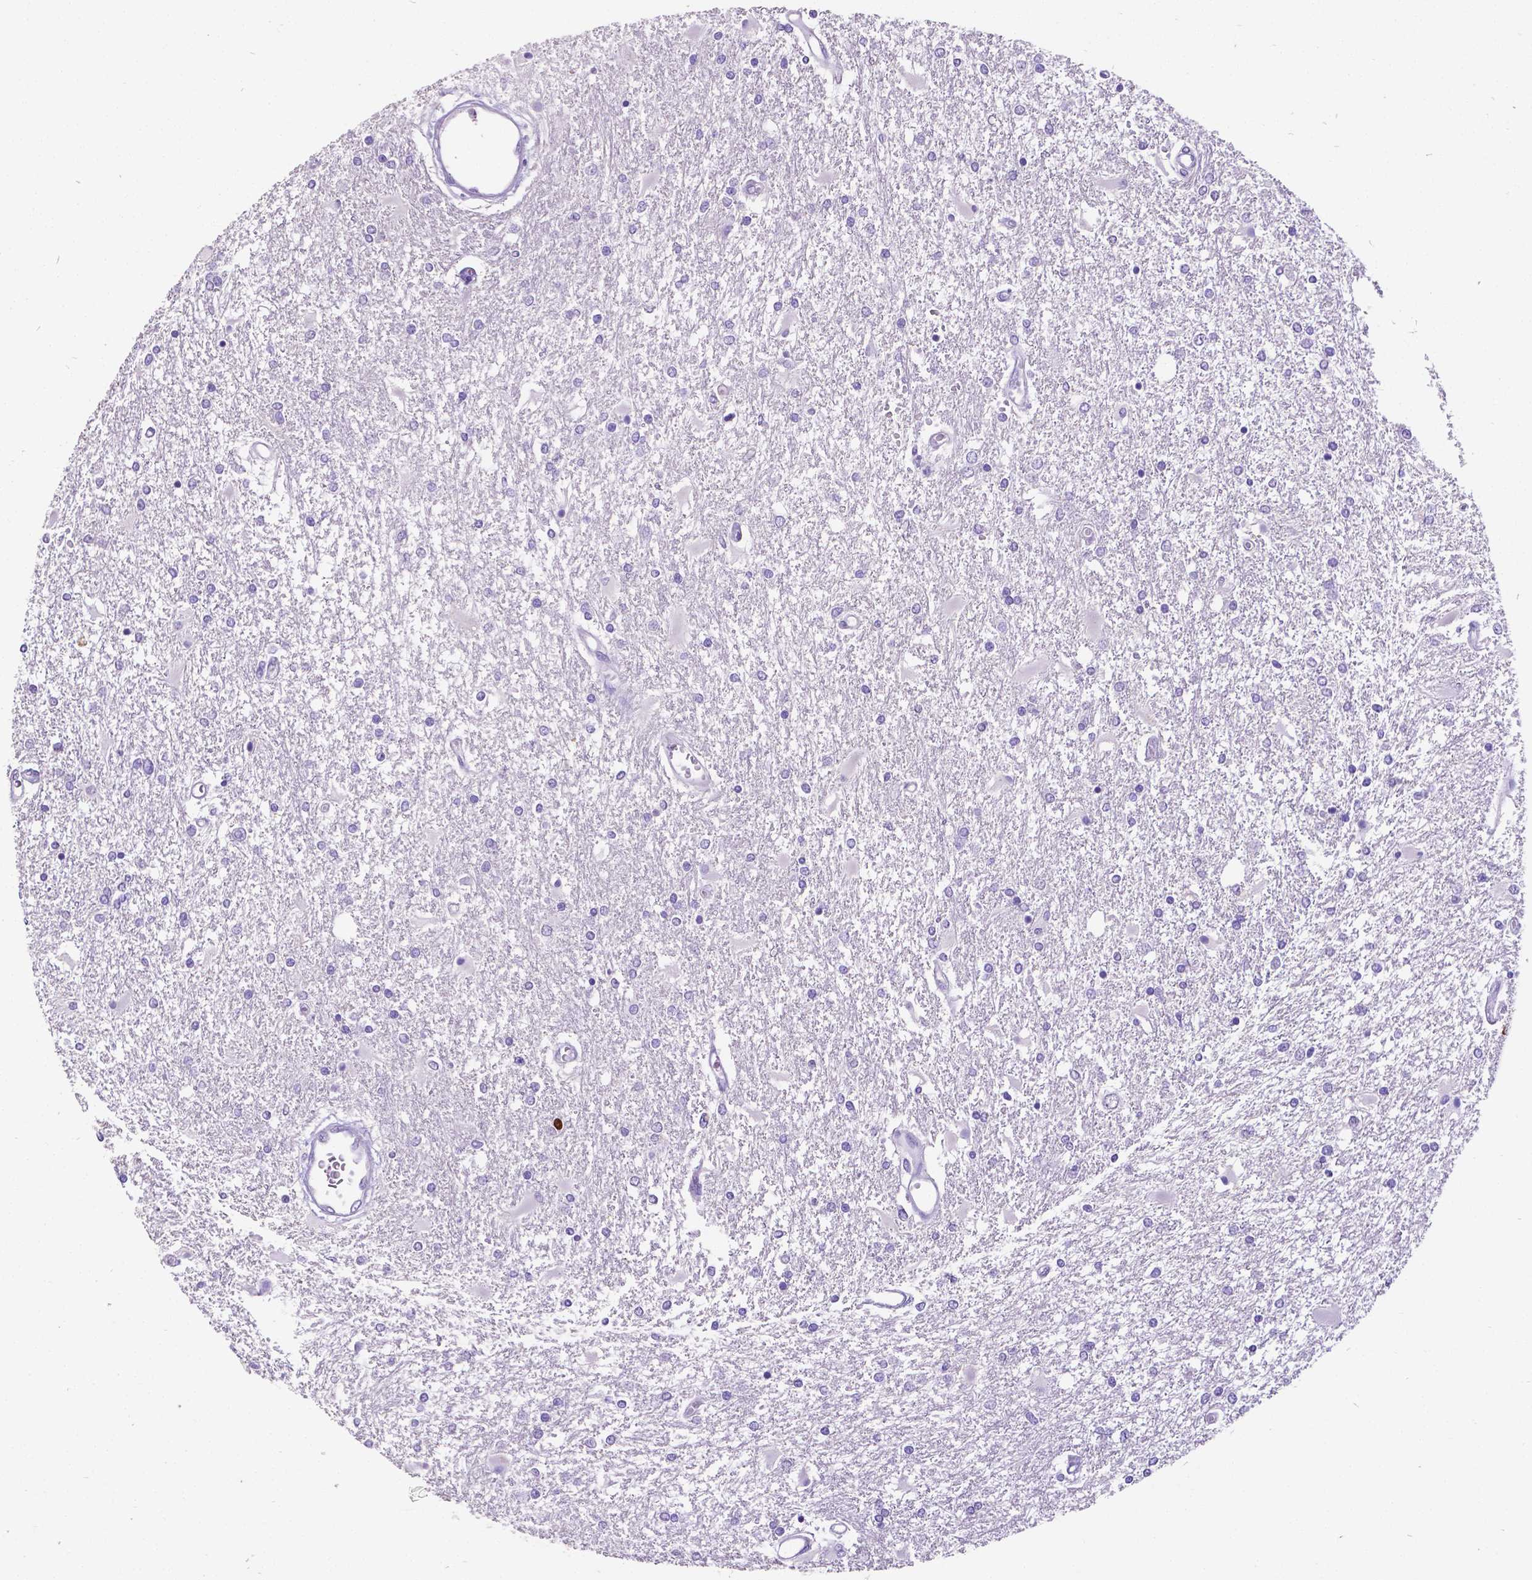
{"staining": {"intensity": "negative", "quantity": "none", "location": "none"}, "tissue": "glioma", "cell_type": "Tumor cells", "image_type": "cancer", "snomed": [{"axis": "morphology", "description": "Glioma, malignant, High grade"}, {"axis": "topography", "description": "Cerebral cortex"}], "caption": "Protein analysis of malignant glioma (high-grade) reveals no significant expression in tumor cells.", "gene": "SATB2", "patient": {"sex": "male", "age": 79}}